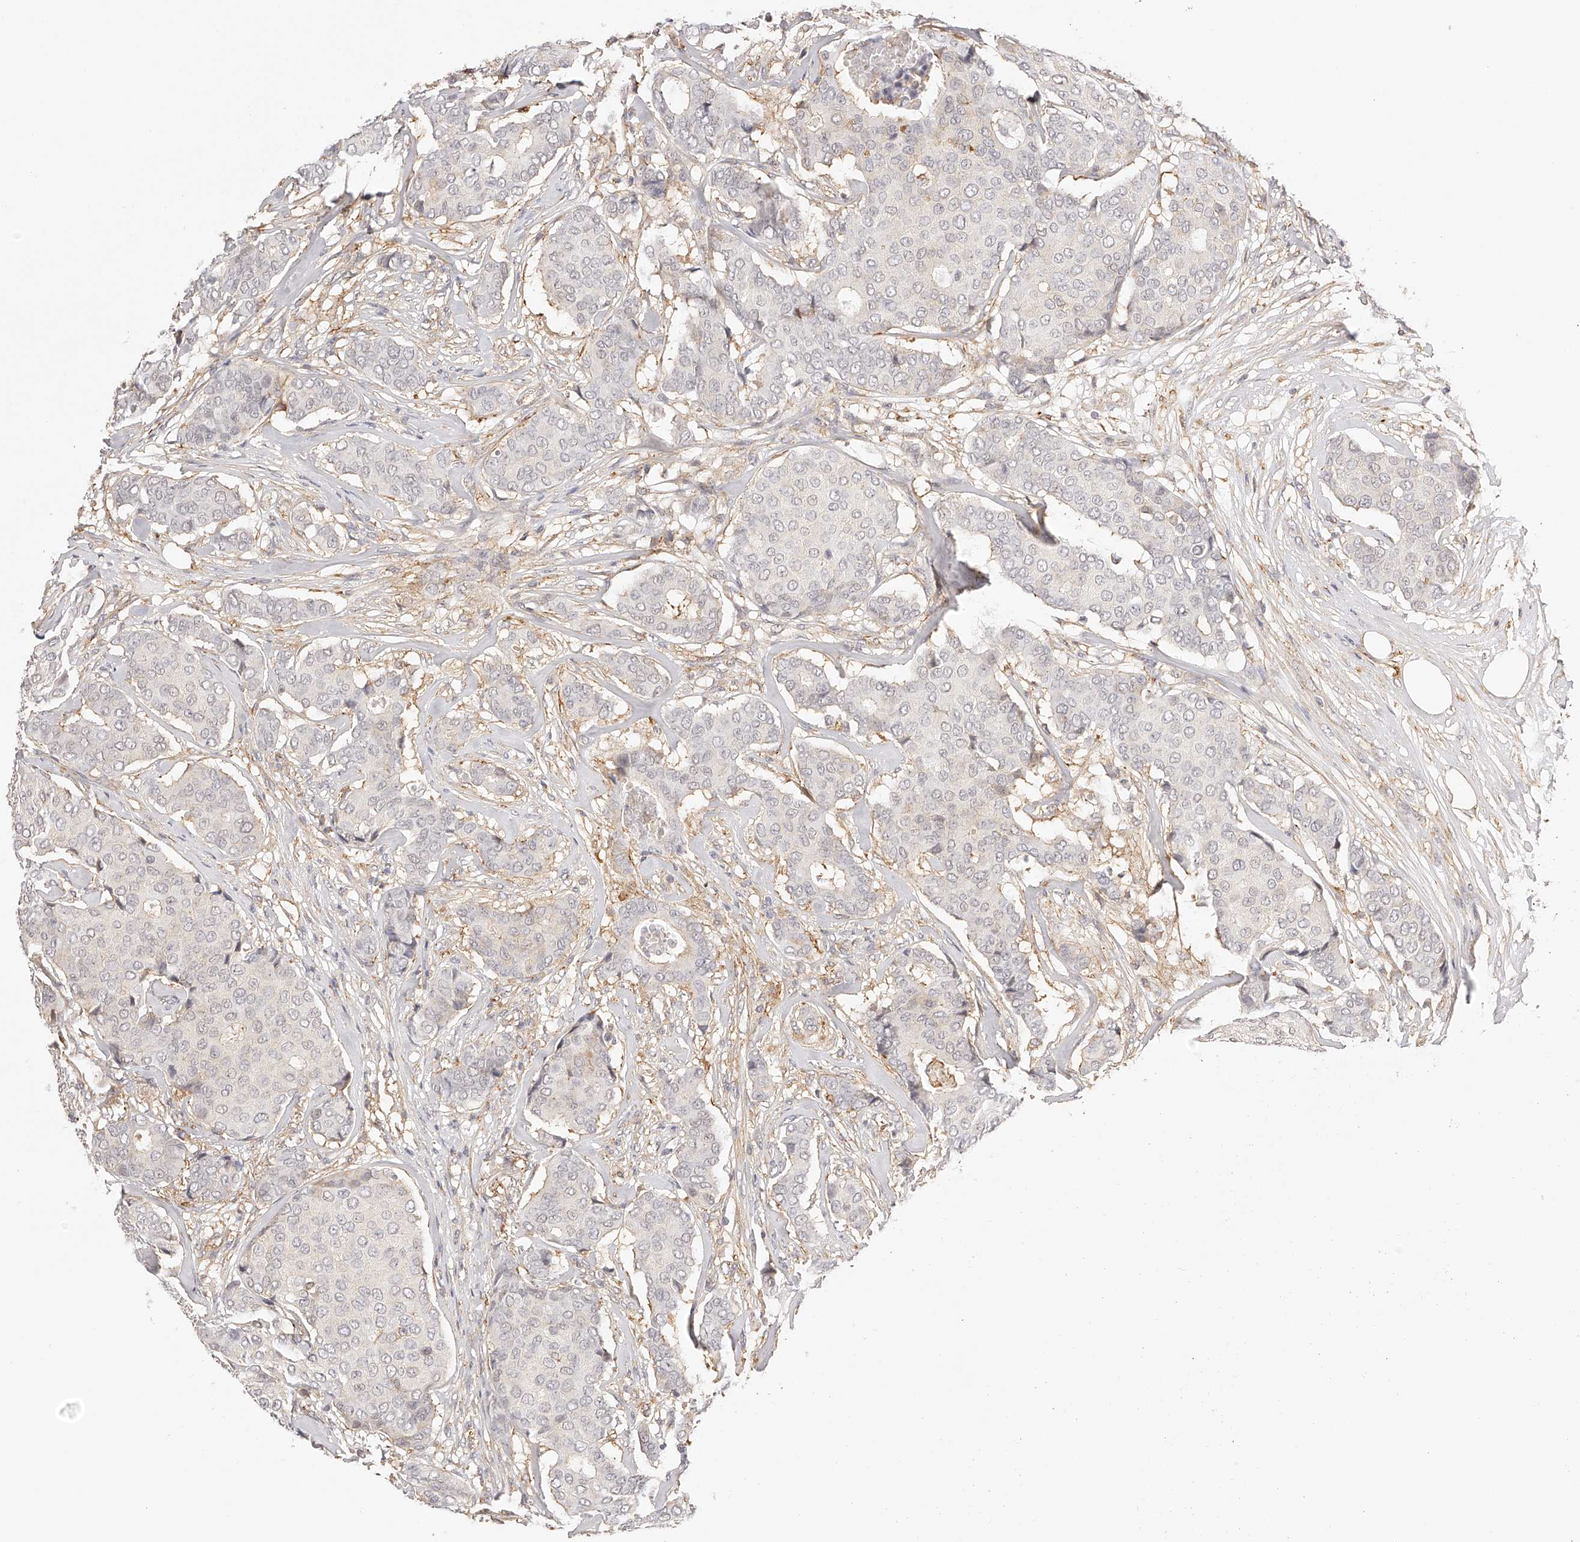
{"staining": {"intensity": "negative", "quantity": "none", "location": "none"}, "tissue": "breast cancer", "cell_type": "Tumor cells", "image_type": "cancer", "snomed": [{"axis": "morphology", "description": "Duct carcinoma"}, {"axis": "topography", "description": "Breast"}], "caption": "This is an immunohistochemistry image of human breast intraductal carcinoma. There is no staining in tumor cells.", "gene": "SYNC", "patient": {"sex": "female", "age": 75}}